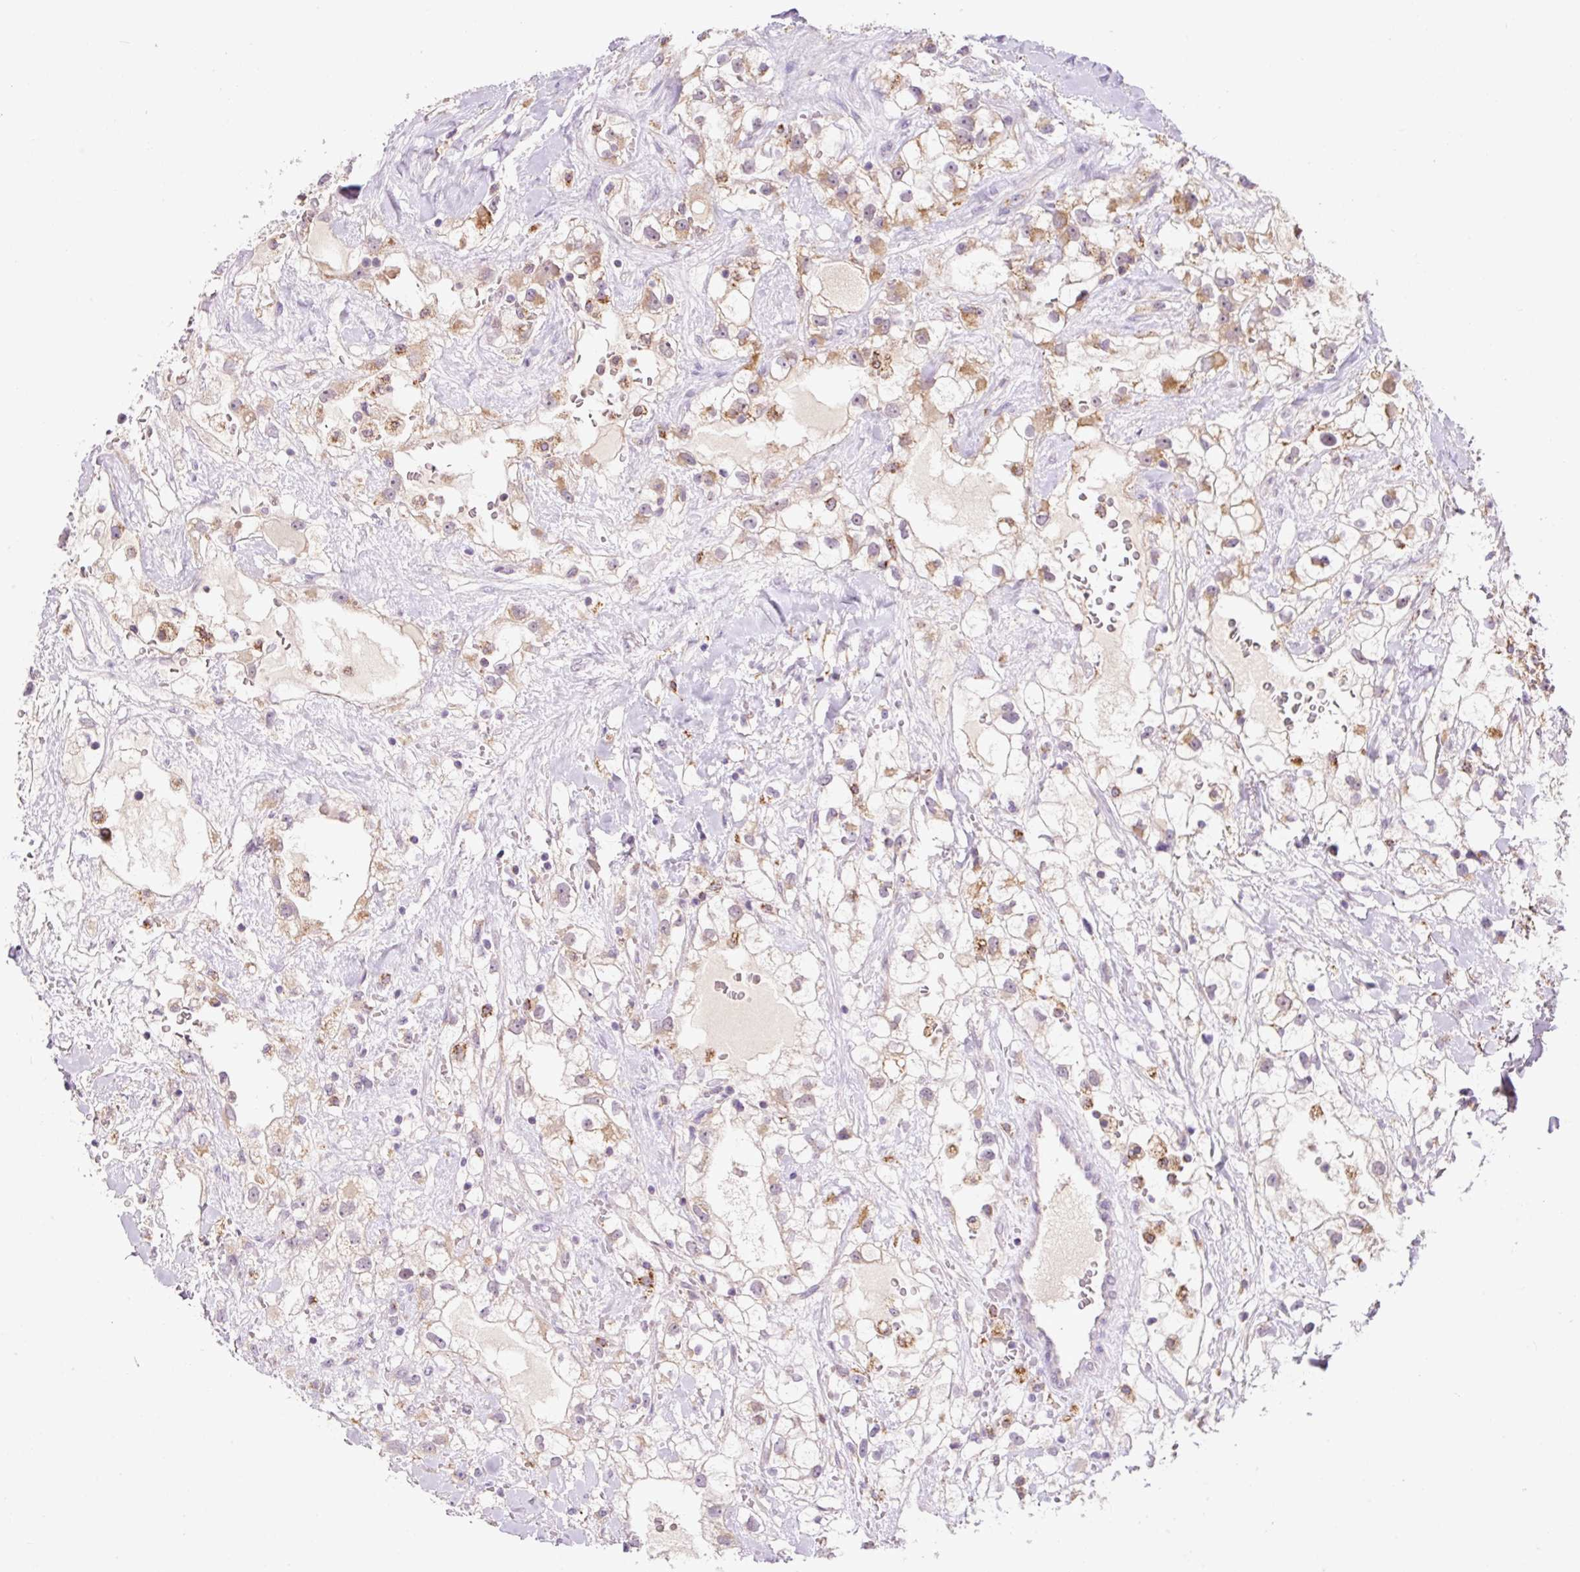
{"staining": {"intensity": "moderate", "quantity": "25%-75%", "location": "cytoplasmic/membranous"}, "tissue": "renal cancer", "cell_type": "Tumor cells", "image_type": "cancer", "snomed": [{"axis": "morphology", "description": "Adenocarcinoma, NOS"}, {"axis": "topography", "description": "Kidney"}], "caption": "Immunohistochemistry image of neoplastic tissue: renal cancer (adenocarcinoma) stained using immunohistochemistry shows medium levels of moderate protein expression localized specifically in the cytoplasmic/membranous of tumor cells, appearing as a cytoplasmic/membranous brown color.", "gene": "PCK2", "patient": {"sex": "male", "age": 59}}